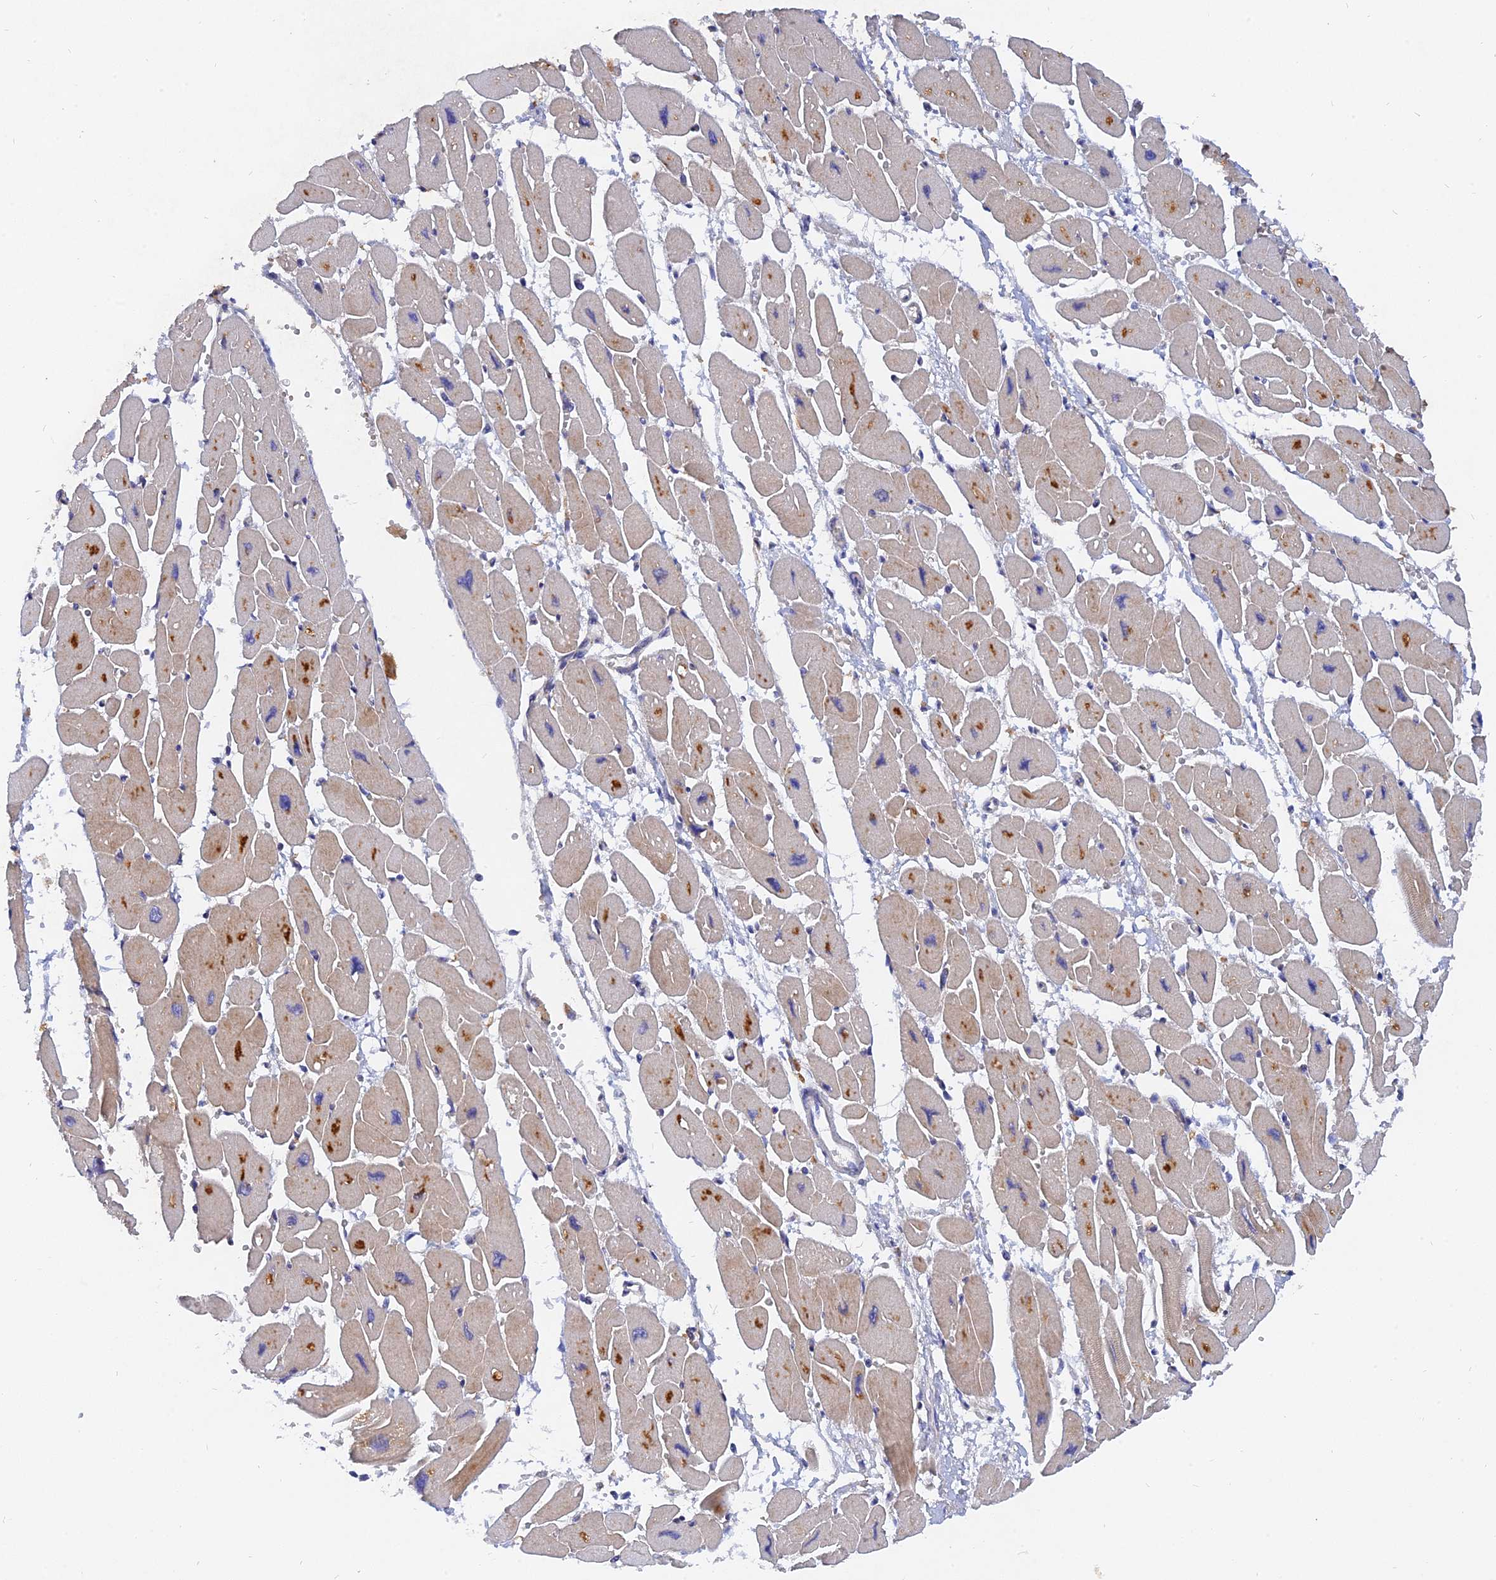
{"staining": {"intensity": "moderate", "quantity": "25%-75%", "location": "cytoplasmic/membranous"}, "tissue": "heart muscle", "cell_type": "Cardiomyocytes", "image_type": "normal", "snomed": [{"axis": "morphology", "description": "Normal tissue, NOS"}, {"axis": "topography", "description": "Heart"}], "caption": "Immunohistochemical staining of benign heart muscle demonstrates medium levels of moderate cytoplasmic/membranous staining in approximately 25%-75% of cardiomyocytes.", "gene": "MROH1", "patient": {"sex": "female", "age": 54}}